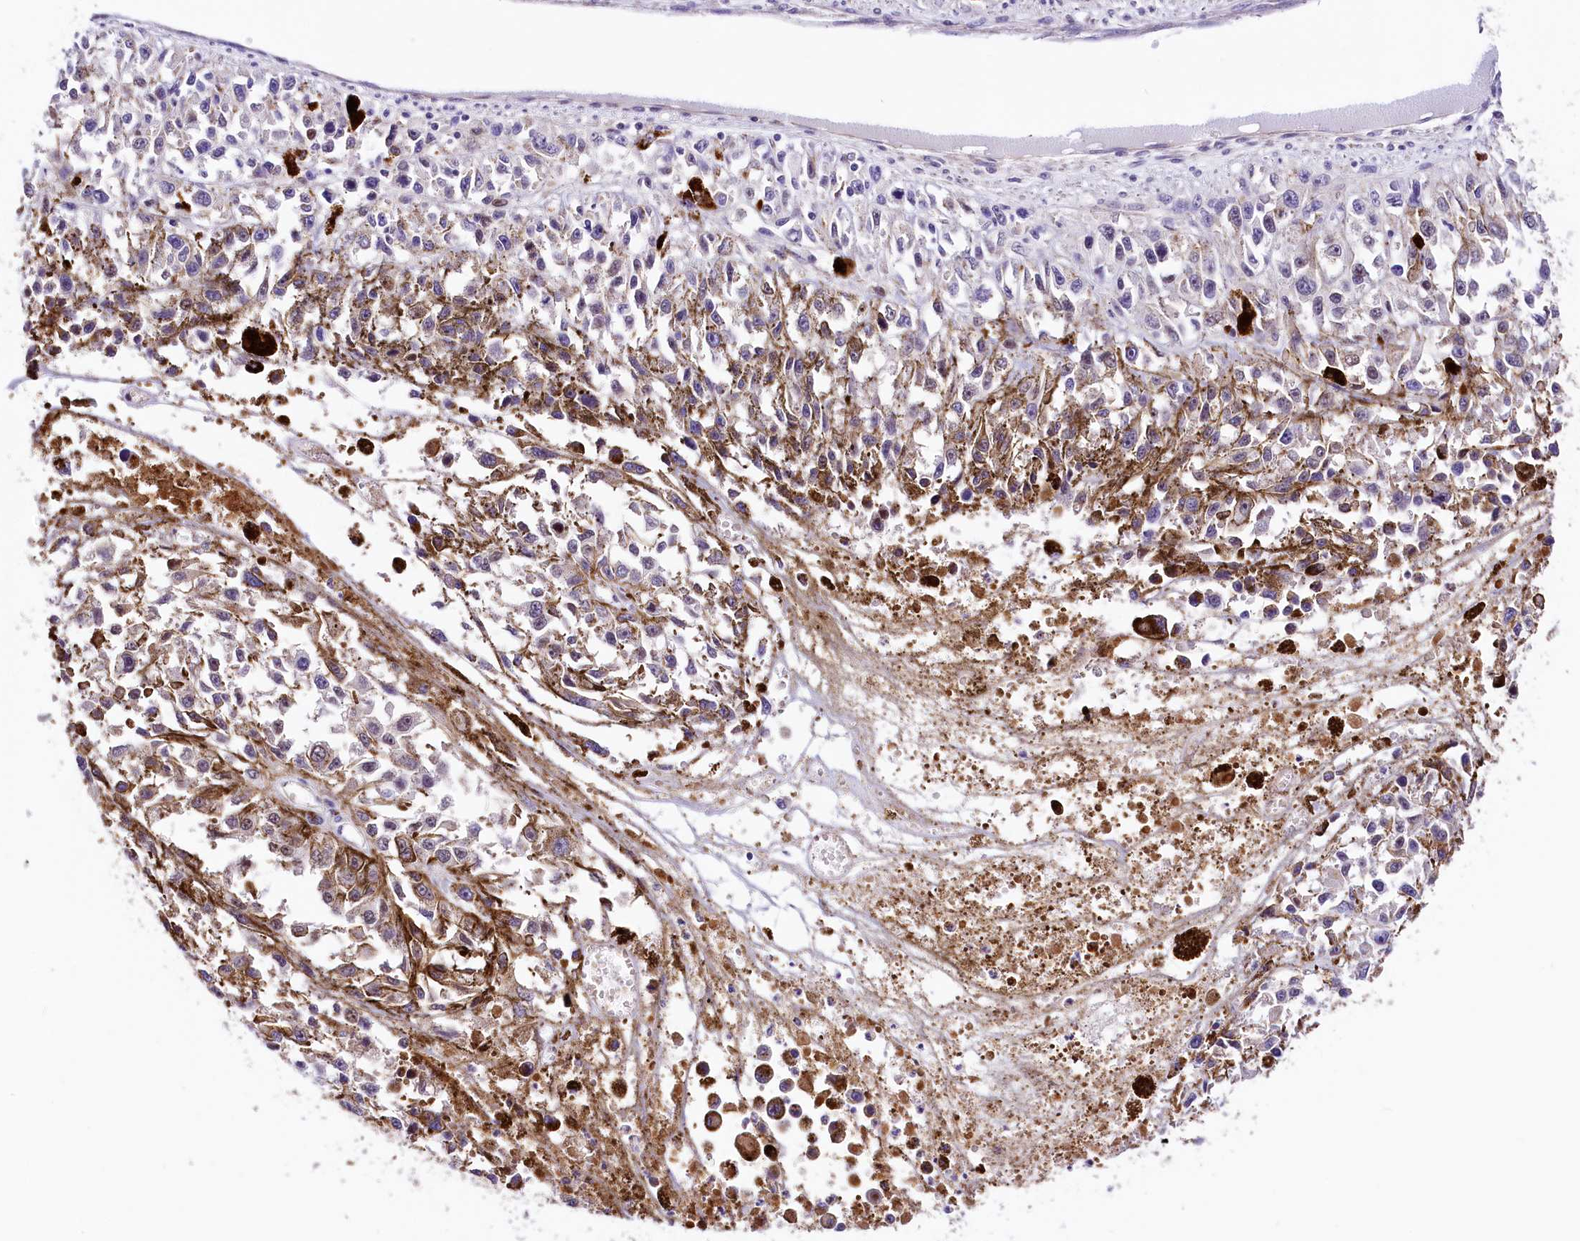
{"staining": {"intensity": "negative", "quantity": "none", "location": "none"}, "tissue": "melanoma", "cell_type": "Tumor cells", "image_type": "cancer", "snomed": [{"axis": "morphology", "description": "Malignant melanoma, Metastatic site"}, {"axis": "topography", "description": "Lymph node"}], "caption": "Tumor cells are negative for brown protein staining in melanoma. (DAB immunohistochemistry (IHC) visualized using brightfield microscopy, high magnification).", "gene": "ARMC6", "patient": {"sex": "male", "age": 59}}